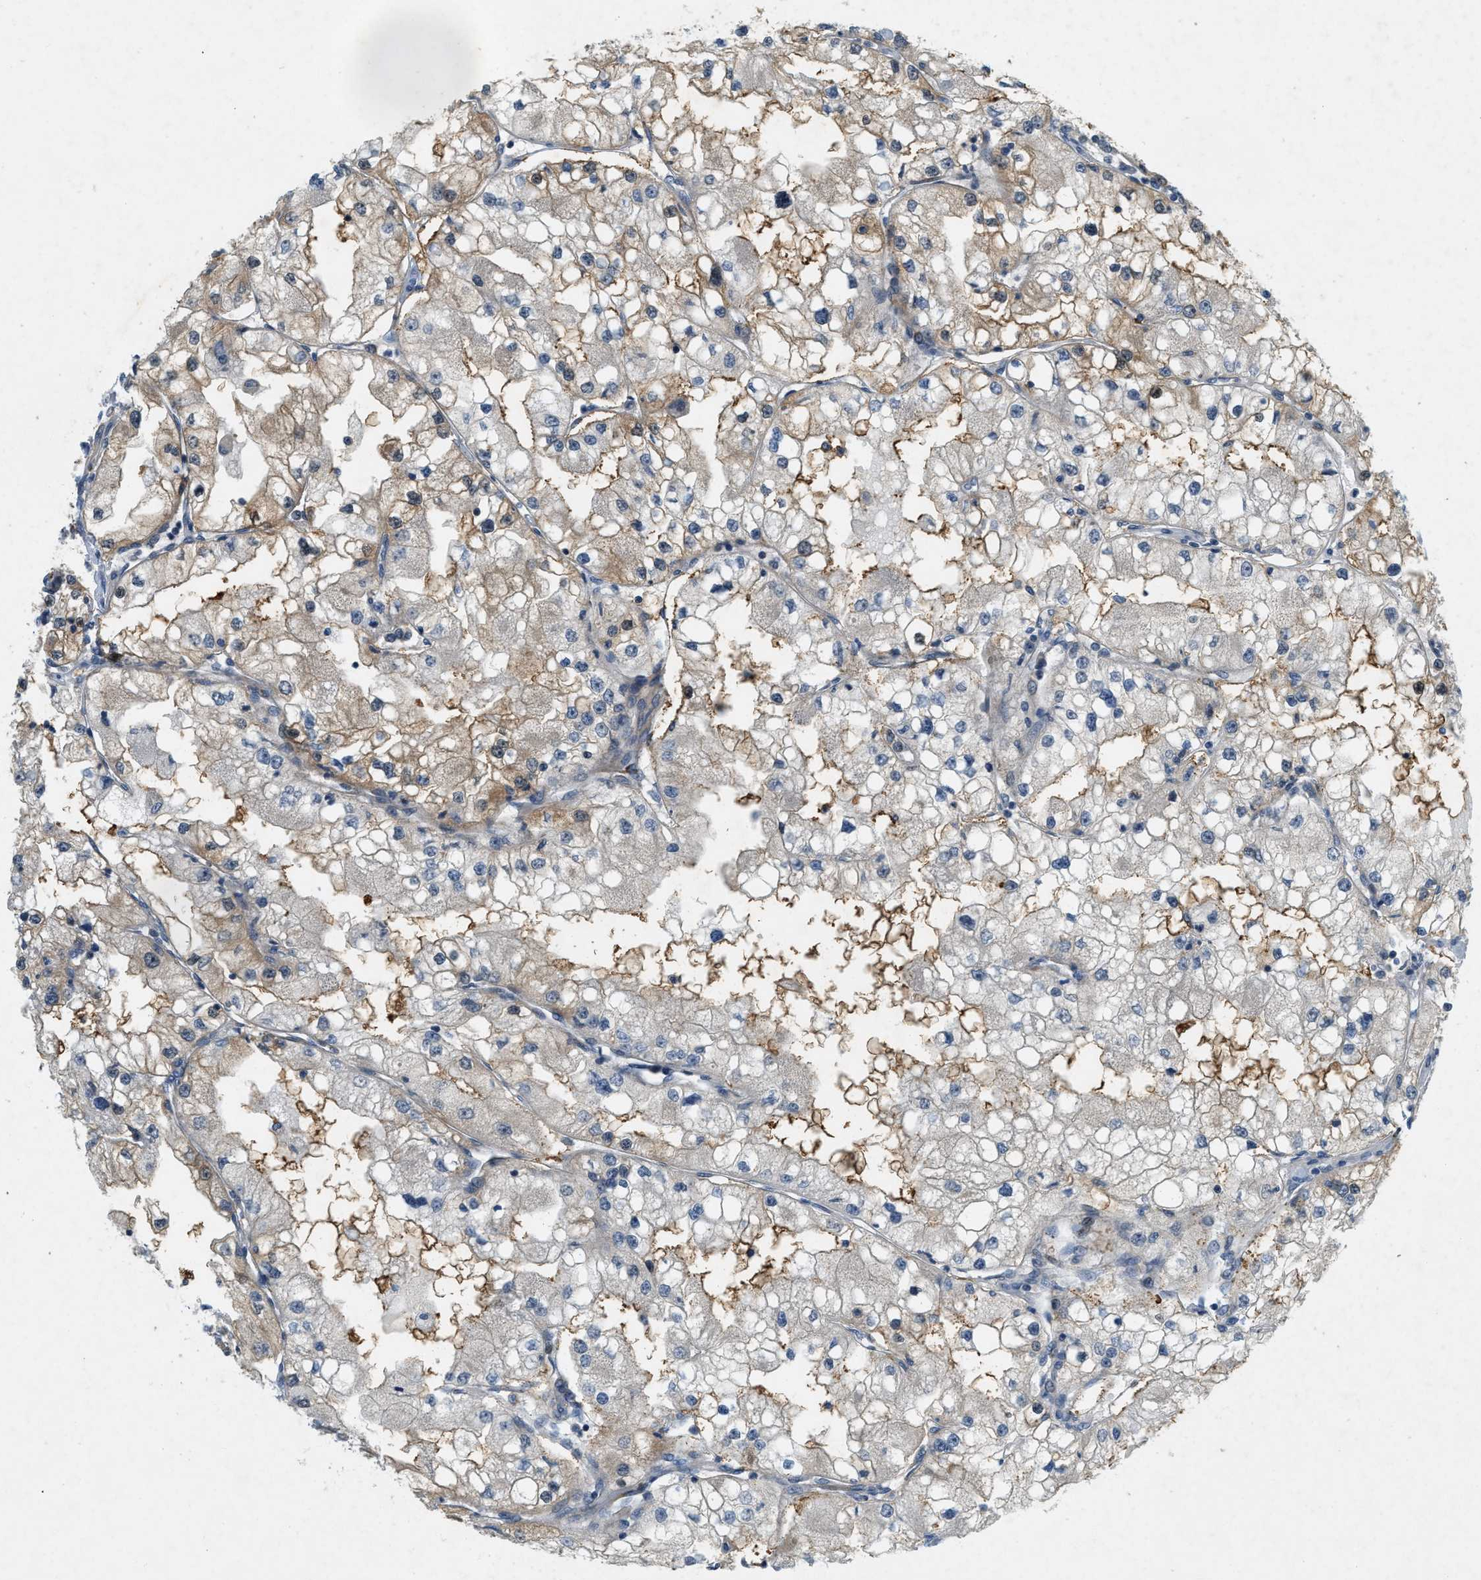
{"staining": {"intensity": "weak", "quantity": "<25%", "location": "cytoplasmic/membranous"}, "tissue": "renal cancer", "cell_type": "Tumor cells", "image_type": "cancer", "snomed": [{"axis": "morphology", "description": "Adenocarcinoma, NOS"}, {"axis": "topography", "description": "Kidney"}], "caption": "This image is of renal cancer stained with immunohistochemistry to label a protein in brown with the nuclei are counter-stained blue. There is no positivity in tumor cells. (DAB (3,3'-diaminobenzidine) IHC visualized using brightfield microscopy, high magnification).", "gene": "PDCL3", "patient": {"sex": "male", "age": 68}}